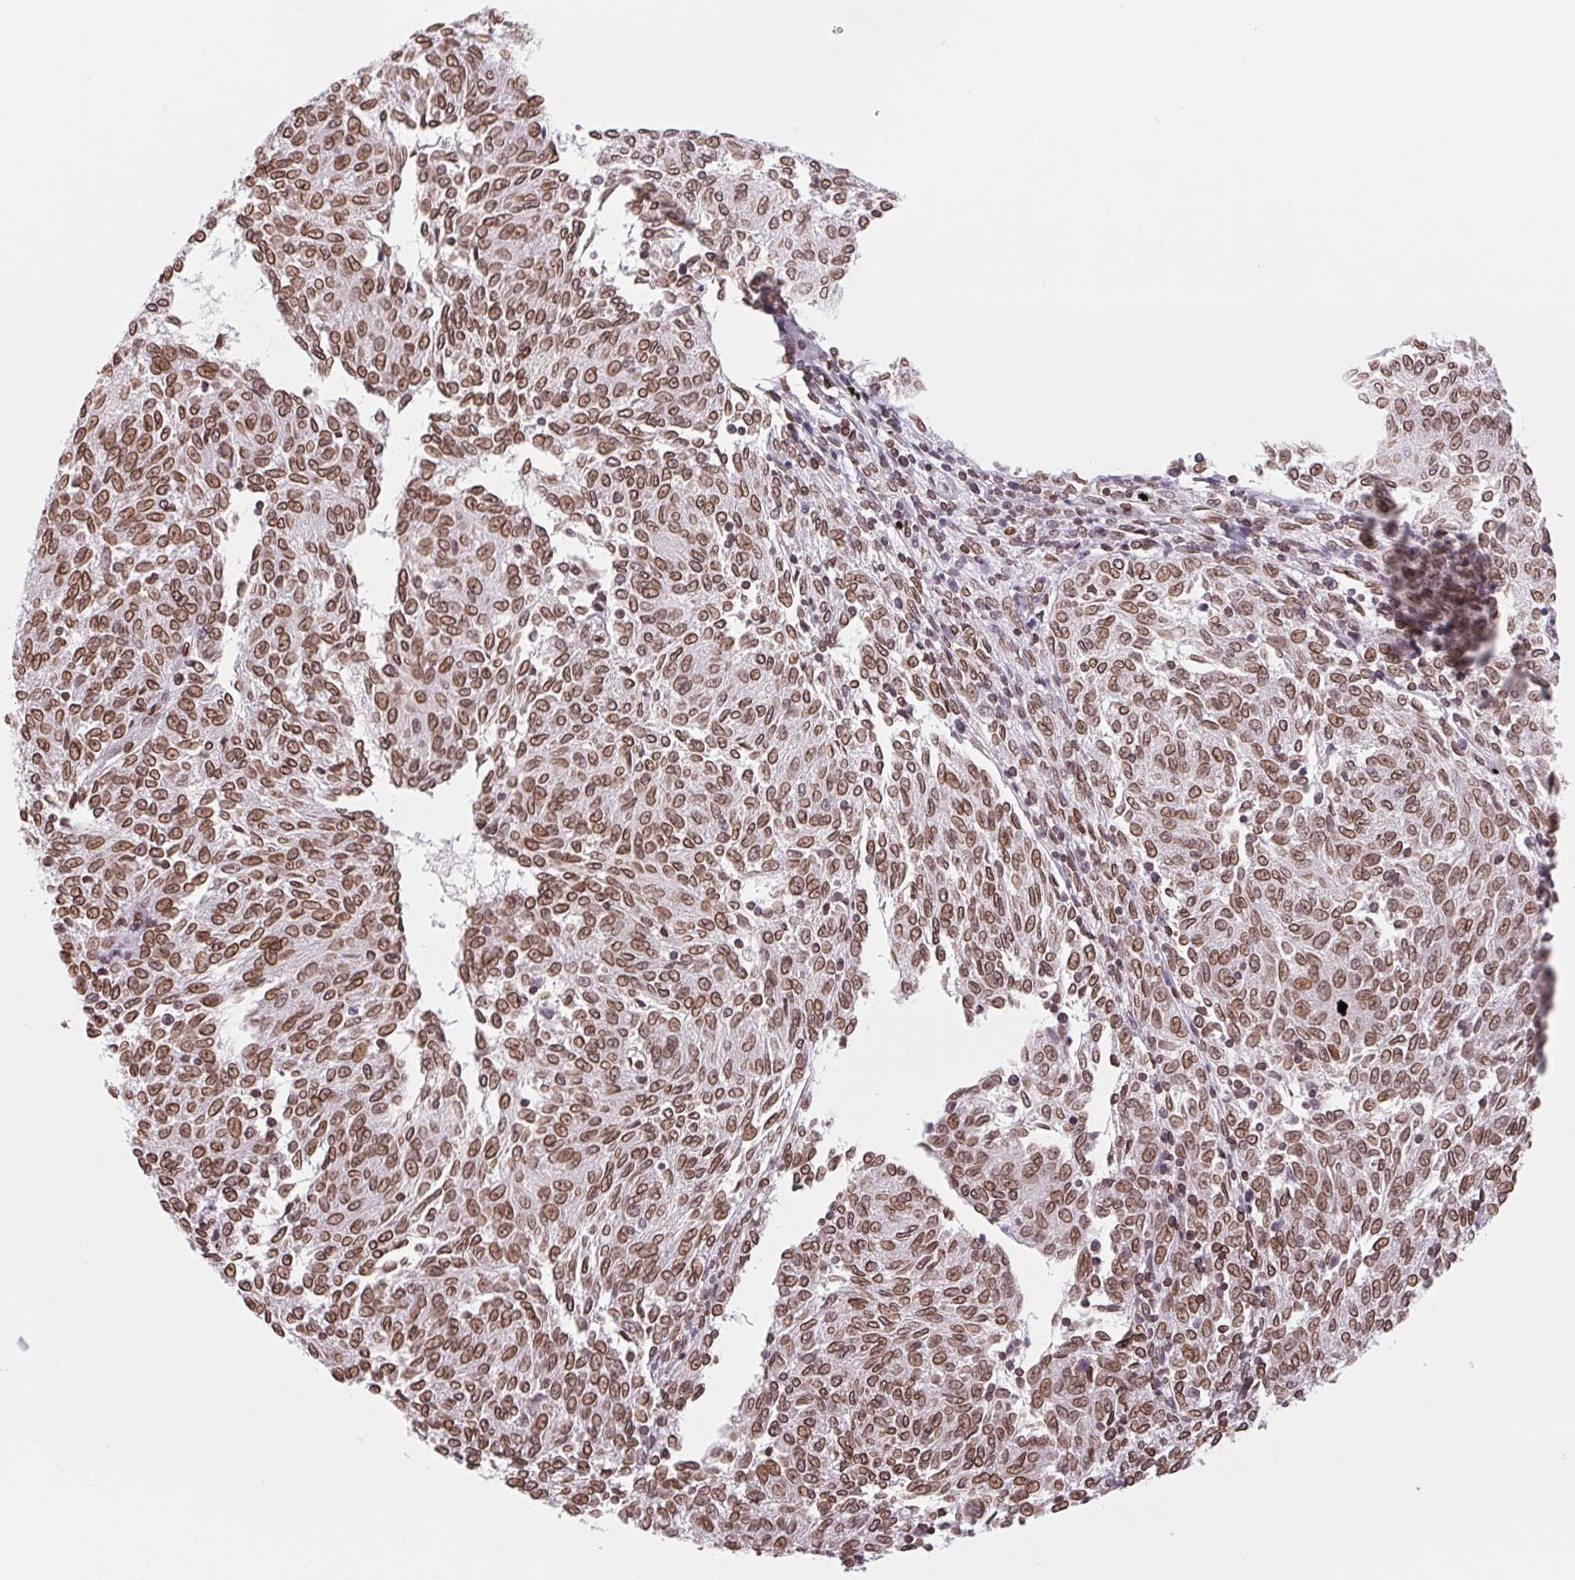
{"staining": {"intensity": "moderate", "quantity": ">75%", "location": "cytoplasmic/membranous,nuclear"}, "tissue": "melanoma", "cell_type": "Tumor cells", "image_type": "cancer", "snomed": [{"axis": "morphology", "description": "Malignant melanoma, NOS"}, {"axis": "topography", "description": "Skin"}], "caption": "A medium amount of moderate cytoplasmic/membranous and nuclear expression is seen in approximately >75% of tumor cells in melanoma tissue.", "gene": "LMNB2", "patient": {"sex": "female", "age": 72}}